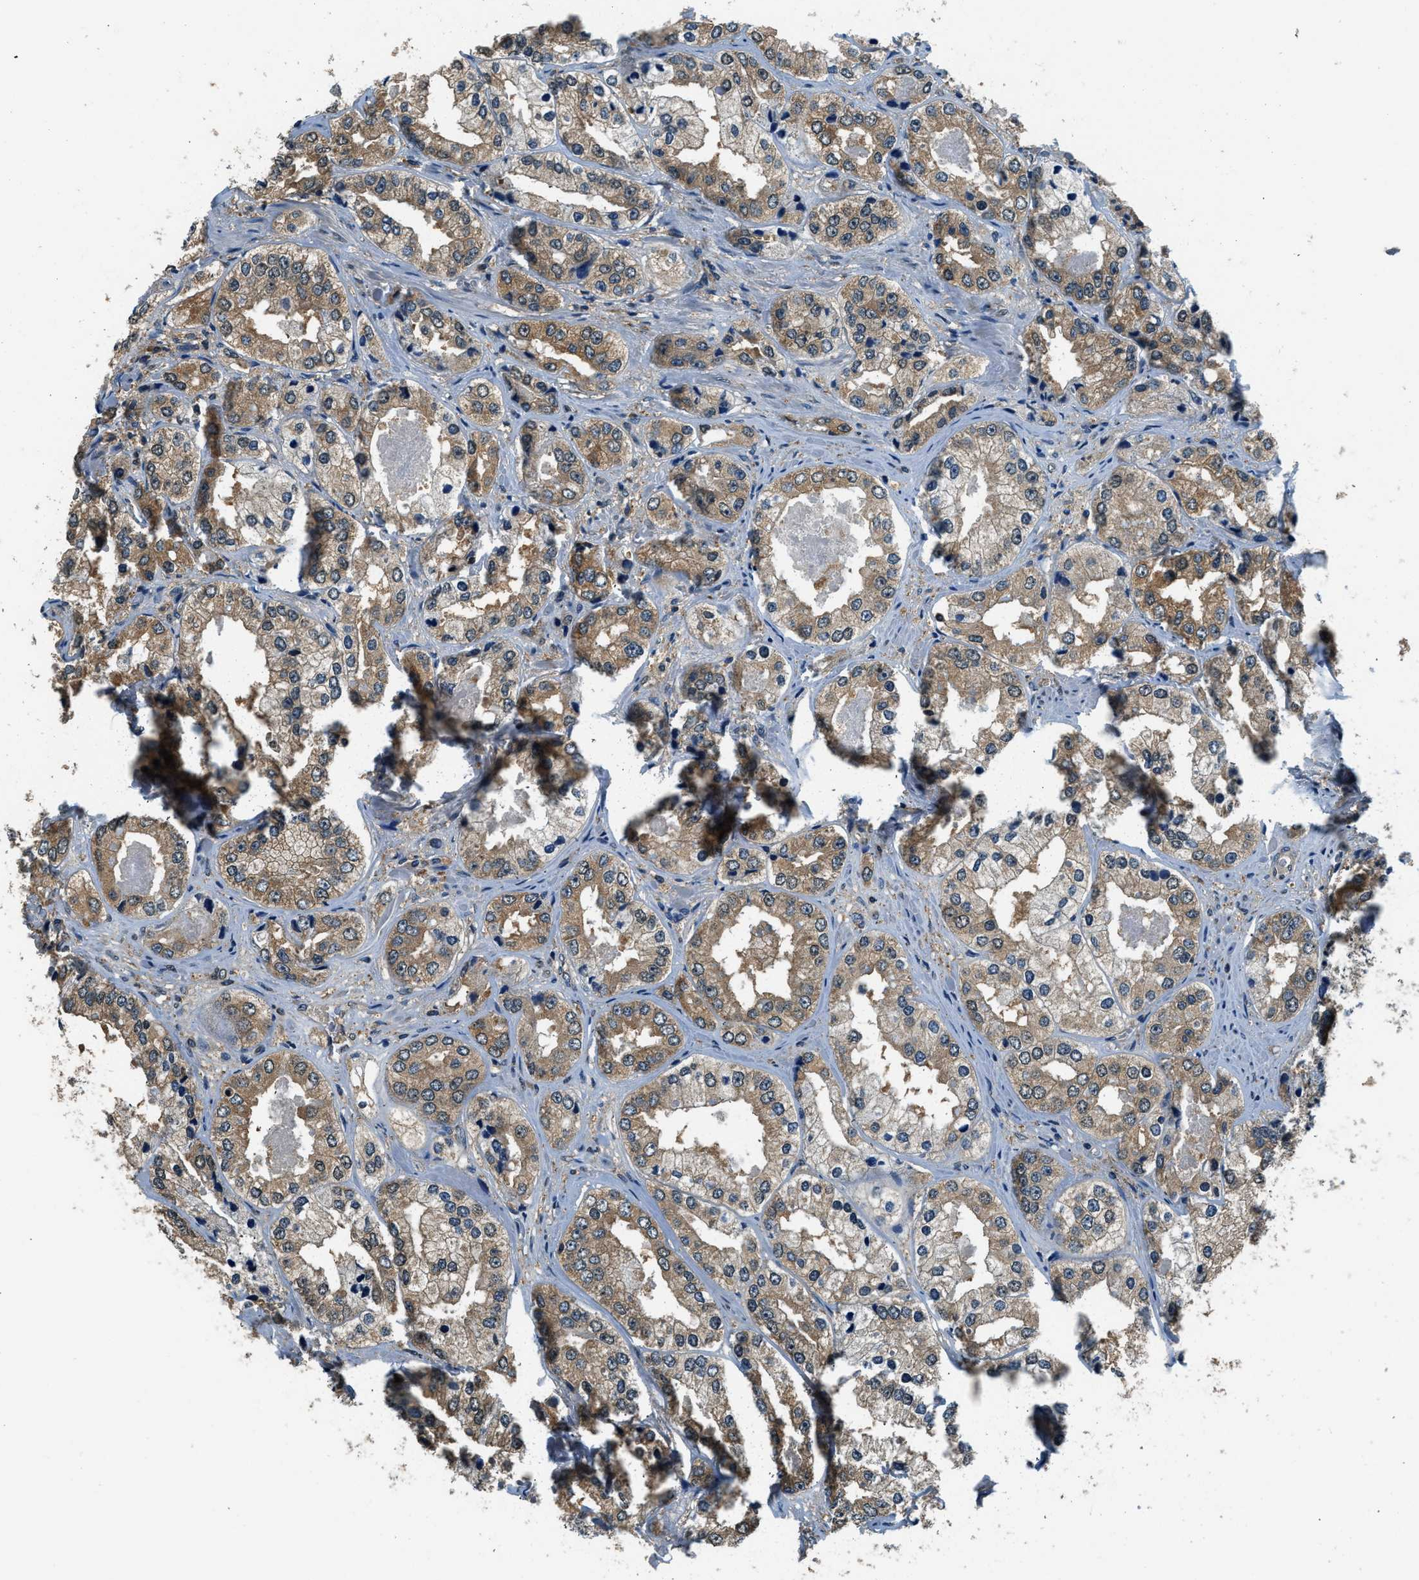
{"staining": {"intensity": "moderate", "quantity": ">75%", "location": "cytoplasmic/membranous"}, "tissue": "prostate cancer", "cell_type": "Tumor cells", "image_type": "cancer", "snomed": [{"axis": "morphology", "description": "Adenocarcinoma, High grade"}, {"axis": "topography", "description": "Prostate"}], "caption": "A medium amount of moderate cytoplasmic/membranous staining is appreciated in approximately >75% of tumor cells in prostate cancer (adenocarcinoma (high-grade)) tissue.", "gene": "ARFGAP2", "patient": {"sex": "male", "age": 61}}